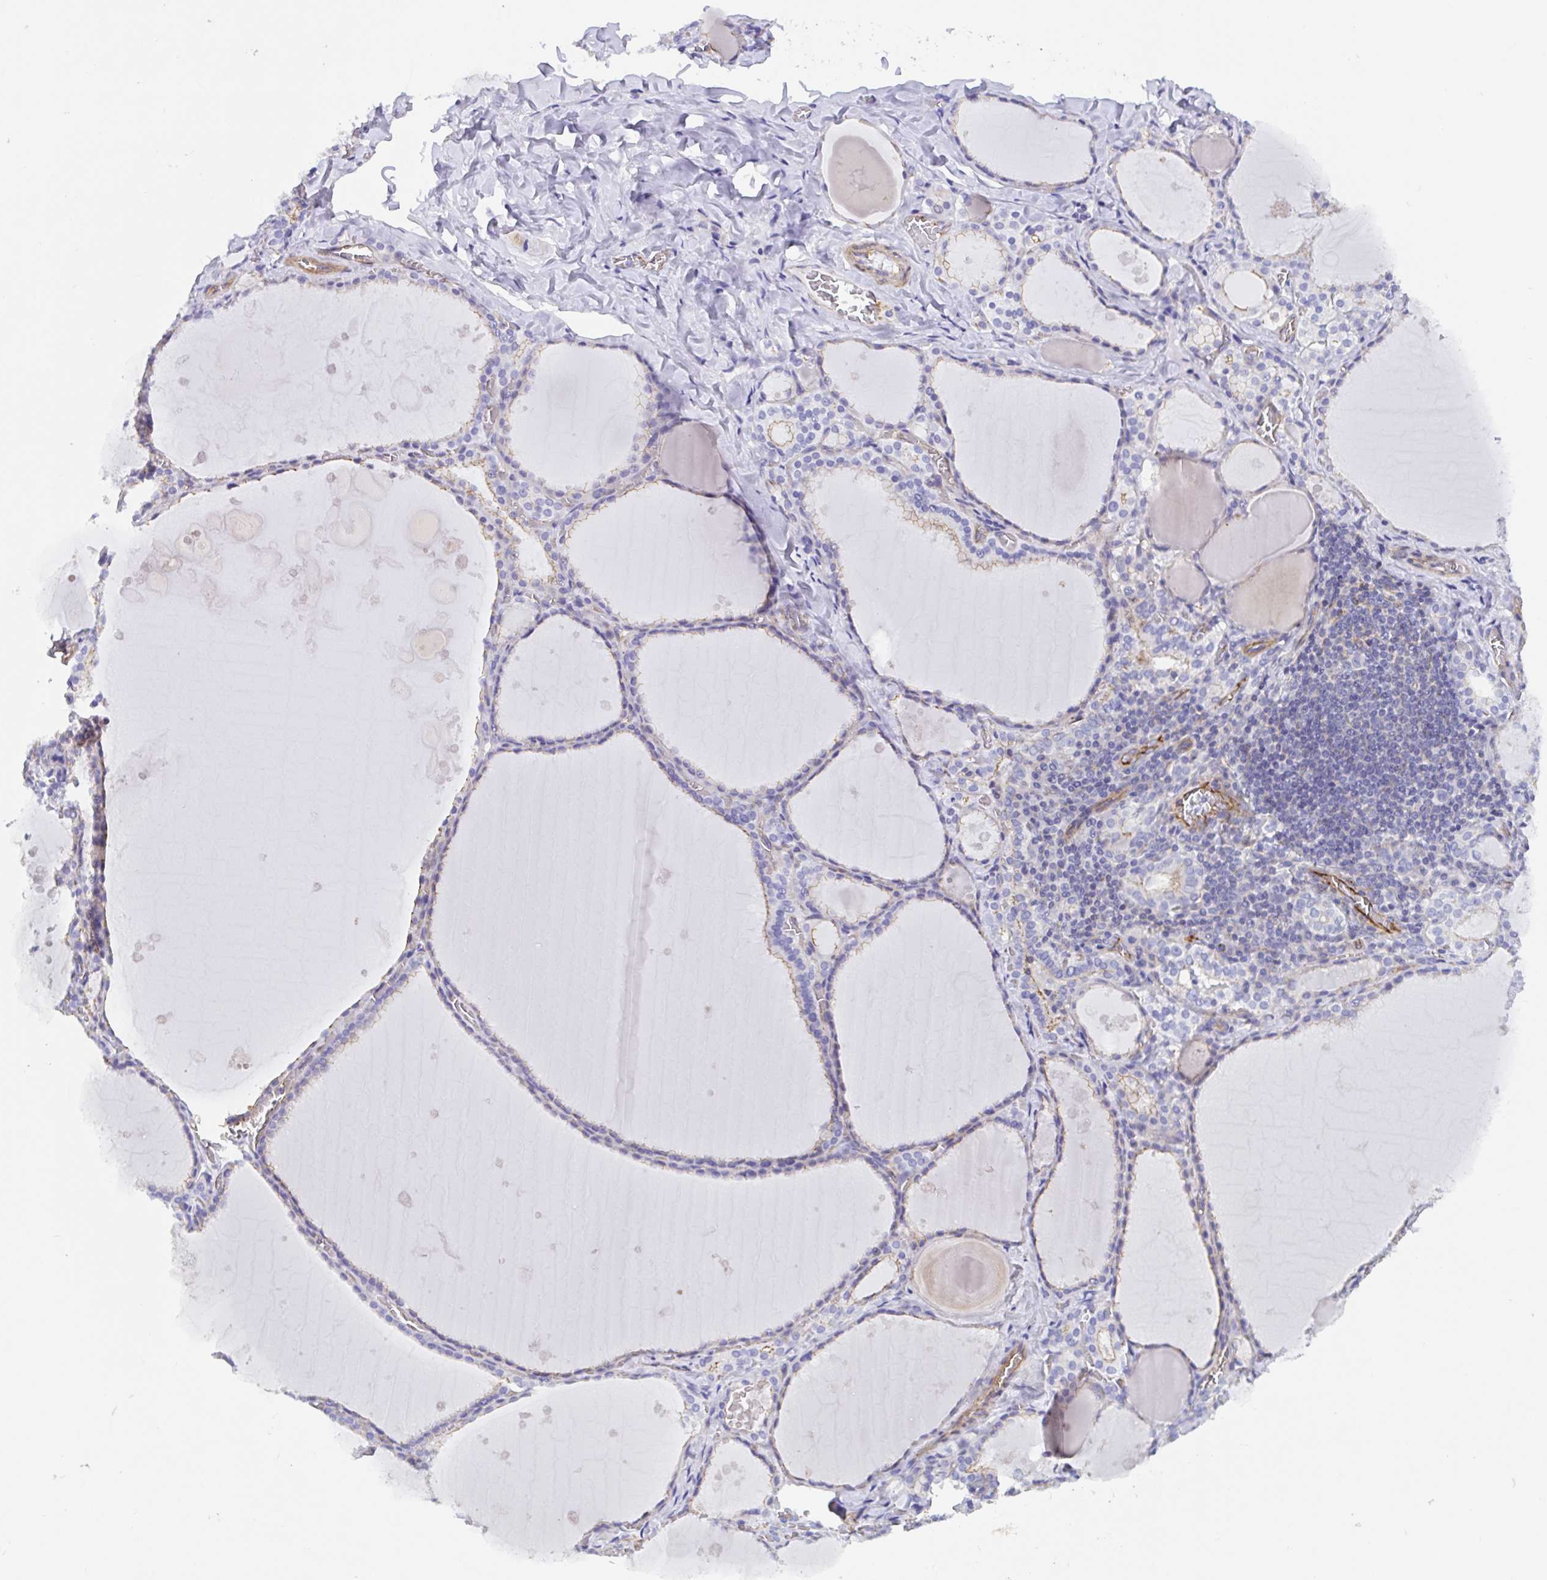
{"staining": {"intensity": "weak", "quantity": "<25%", "location": "cytoplasmic/membranous"}, "tissue": "thyroid gland", "cell_type": "Glandular cells", "image_type": "normal", "snomed": [{"axis": "morphology", "description": "Normal tissue, NOS"}, {"axis": "topography", "description": "Thyroid gland"}], "caption": "This is a micrograph of immunohistochemistry (IHC) staining of unremarkable thyroid gland, which shows no staining in glandular cells.", "gene": "TRAM2", "patient": {"sex": "male", "age": 56}}